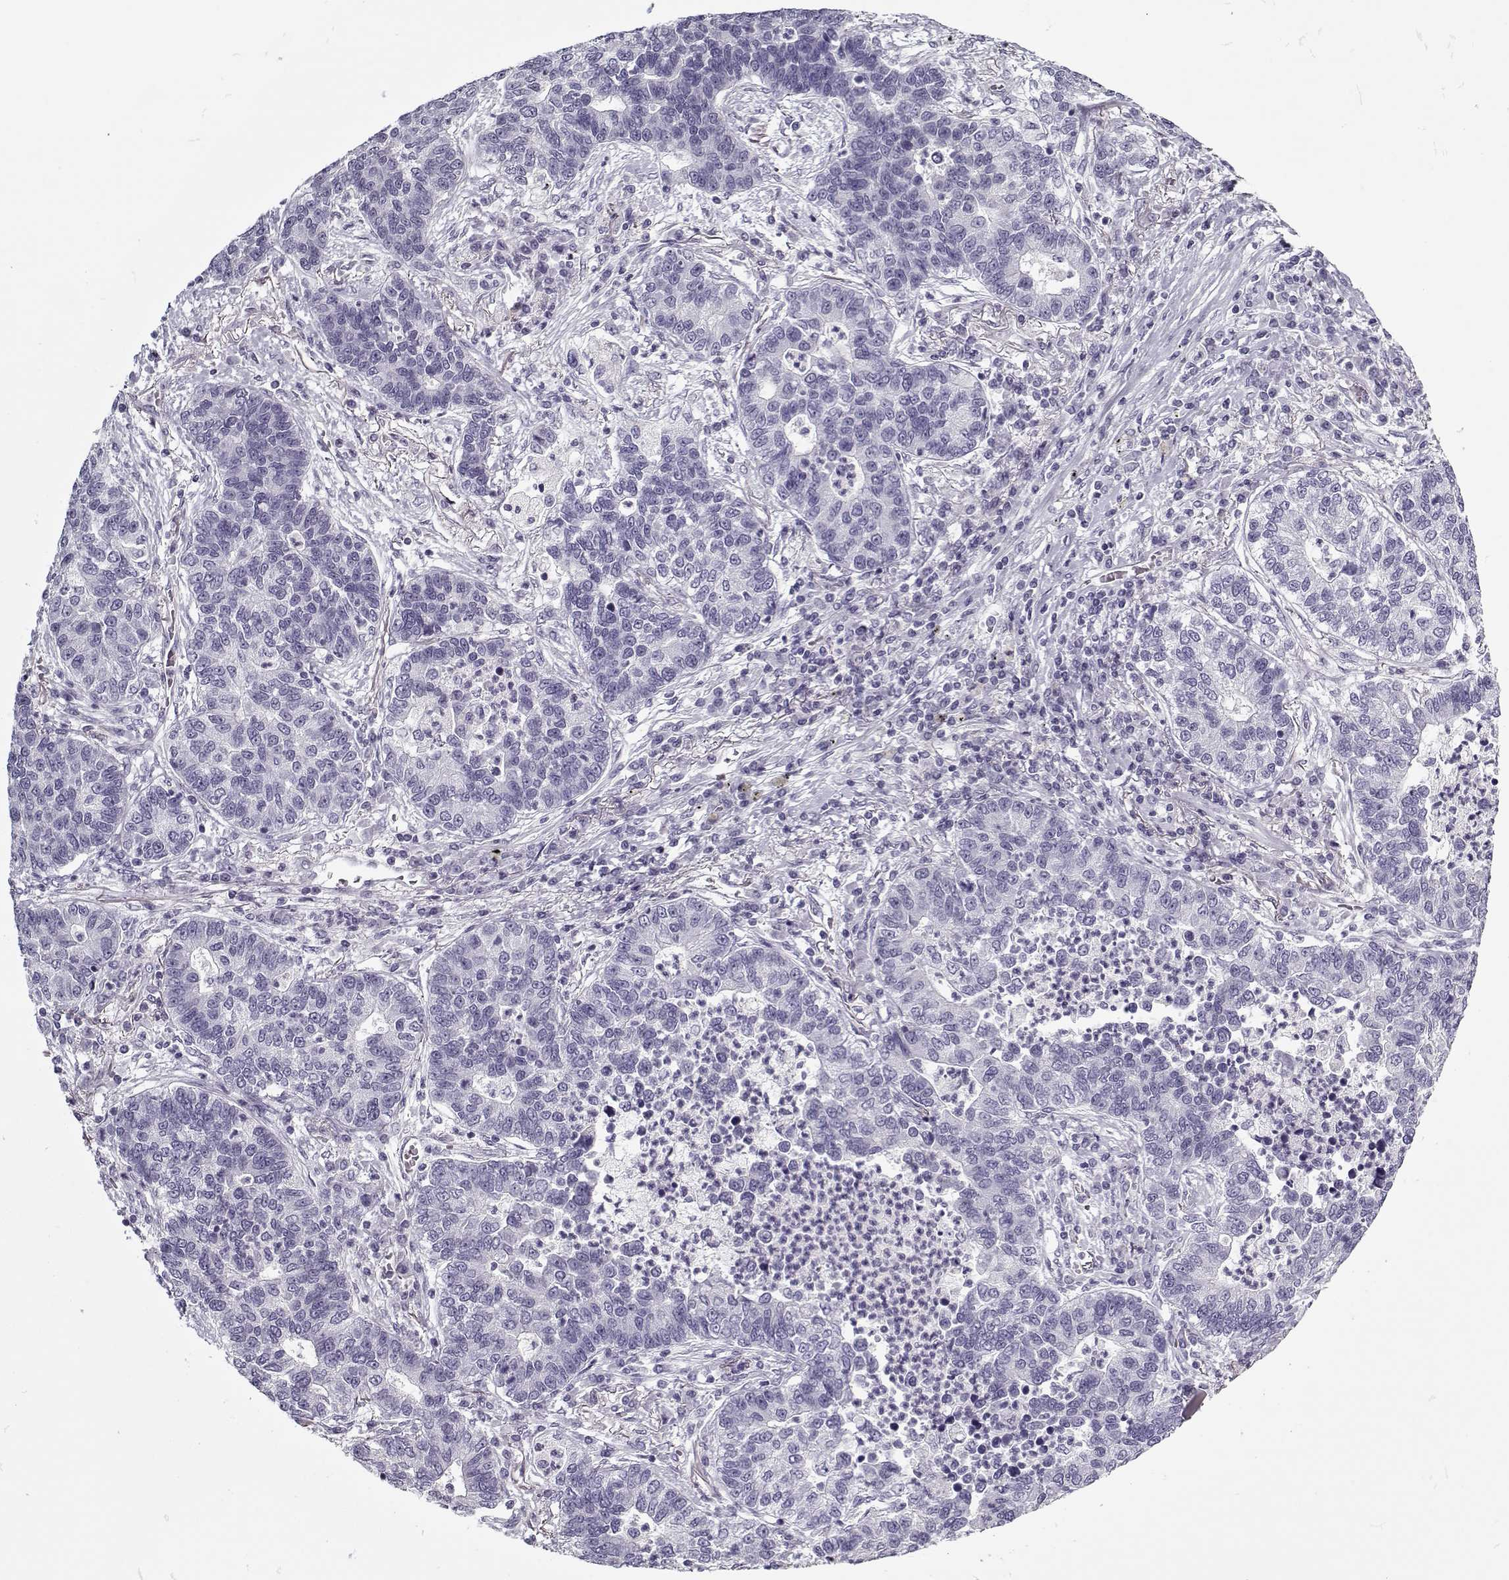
{"staining": {"intensity": "negative", "quantity": "none", "location": "none"}, "tissue": "lung cancer", "cell_type": "Tumor cells", "image_type": "cancer", "snomed": [{"axis": "morphology", "description": "Adenocarcinoma, NOS"}, {"axis": "topography", "description": "Lung"}], "caption": "Immunohistochemistry (IHC) image of neoplastic tissue: adenocarcinoma (lung) stained with DAB (3,3'-diaminobenzidine) demonstrates no significant protein positivity in tumor cells.", "gene": "CCDC136", "patient": {"sex": "female", "age": 57}}